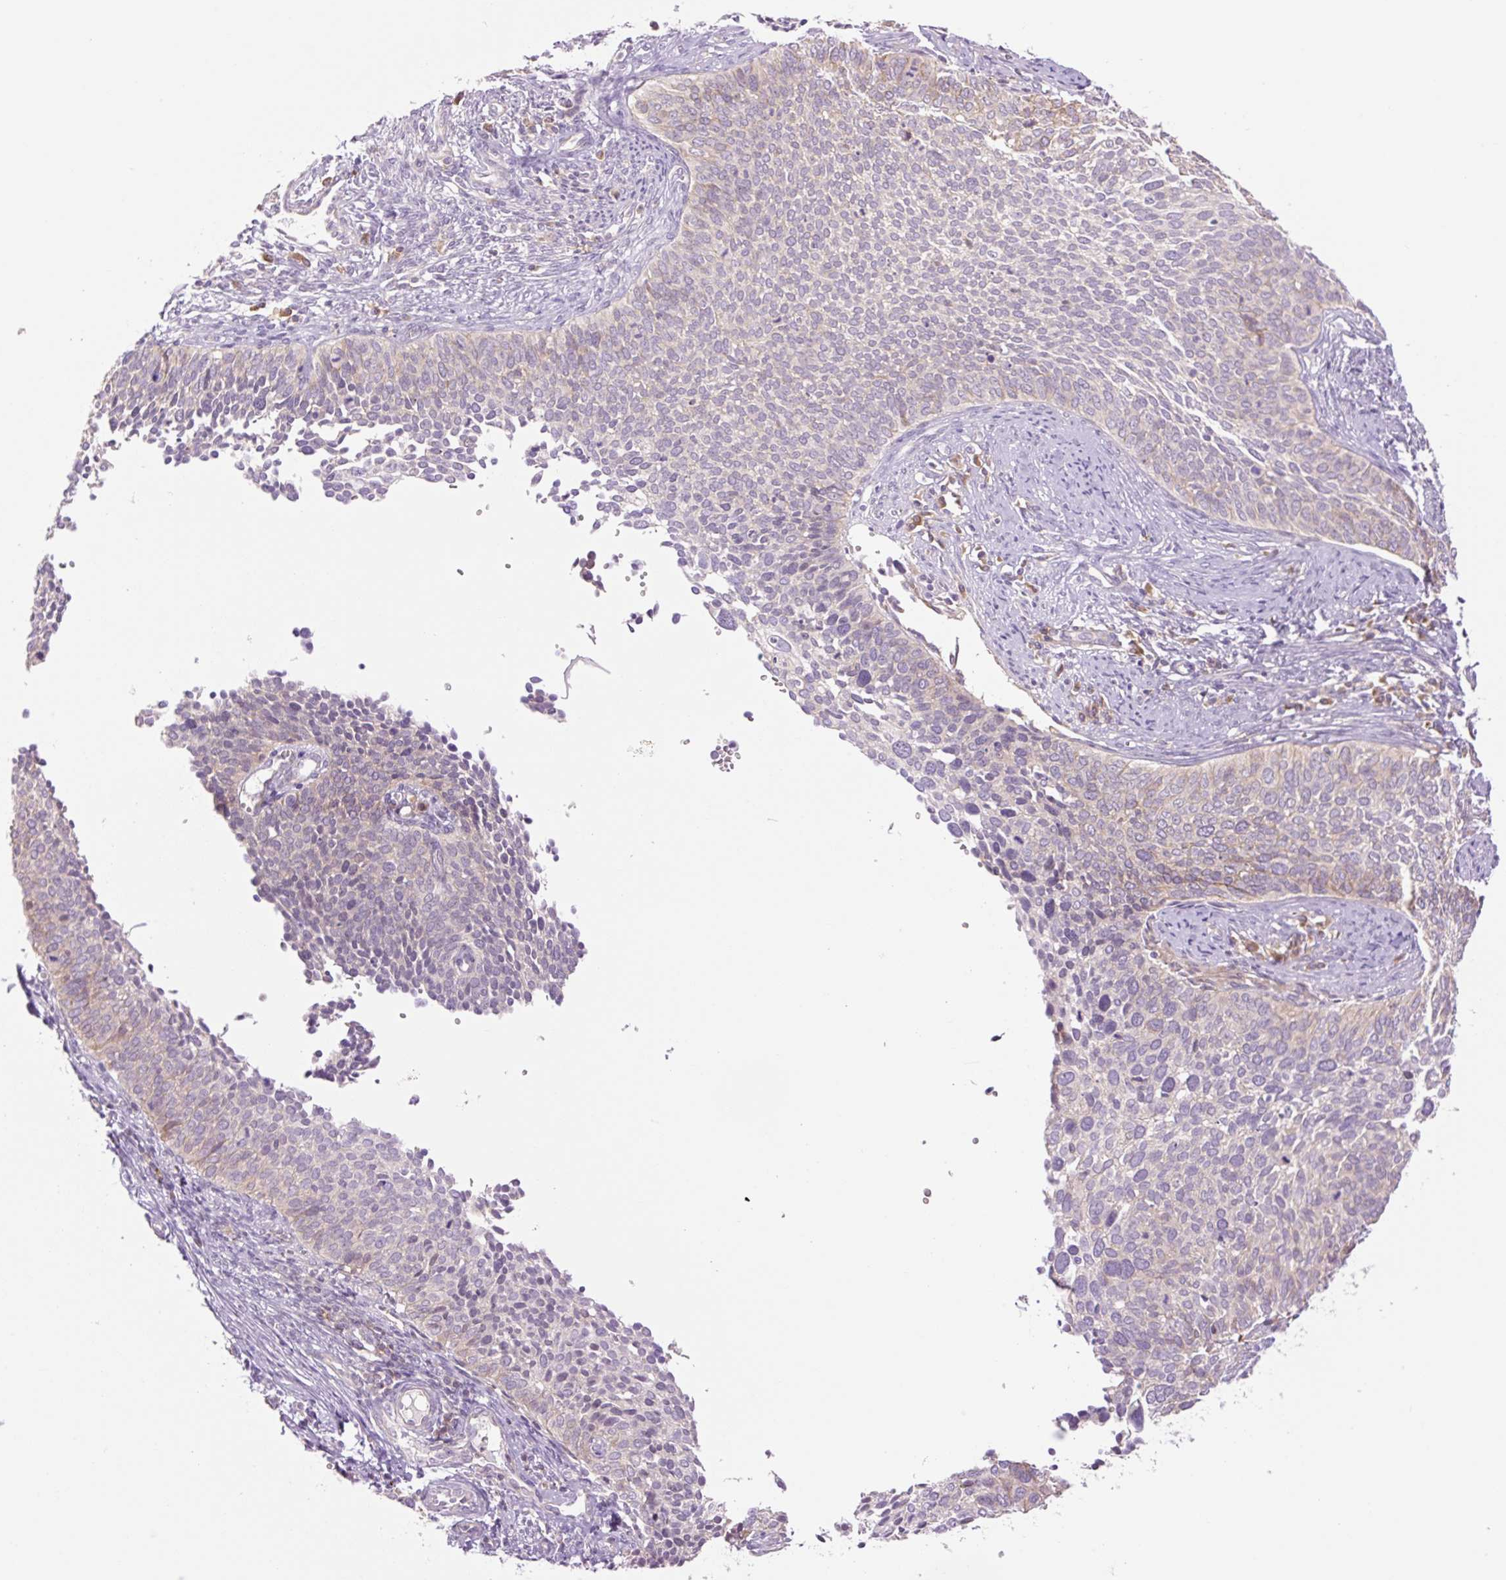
{"staining": {"intensity": "weak", "quantity": "<25%", "location": "cytoplasmic/membranous"}, "tissue": "cervical cancer", "cell_type": "Tumor cells", "image_type": "cancer", "snomed": [{"axis": "morphology", "description": "Squamous cell carcinoma, NOS"}, {"axis": "topography", "description": "Cervix"}], "caption": "High magnification brightfield microscopy of squamous cell carcinoma (cervical) stained with DAB (brown) and counterstained with hematoxylin (blue): tumor cells show no significant expression.", "gene": "GRID2", "patient": {"sex": "female", "age": 34}}